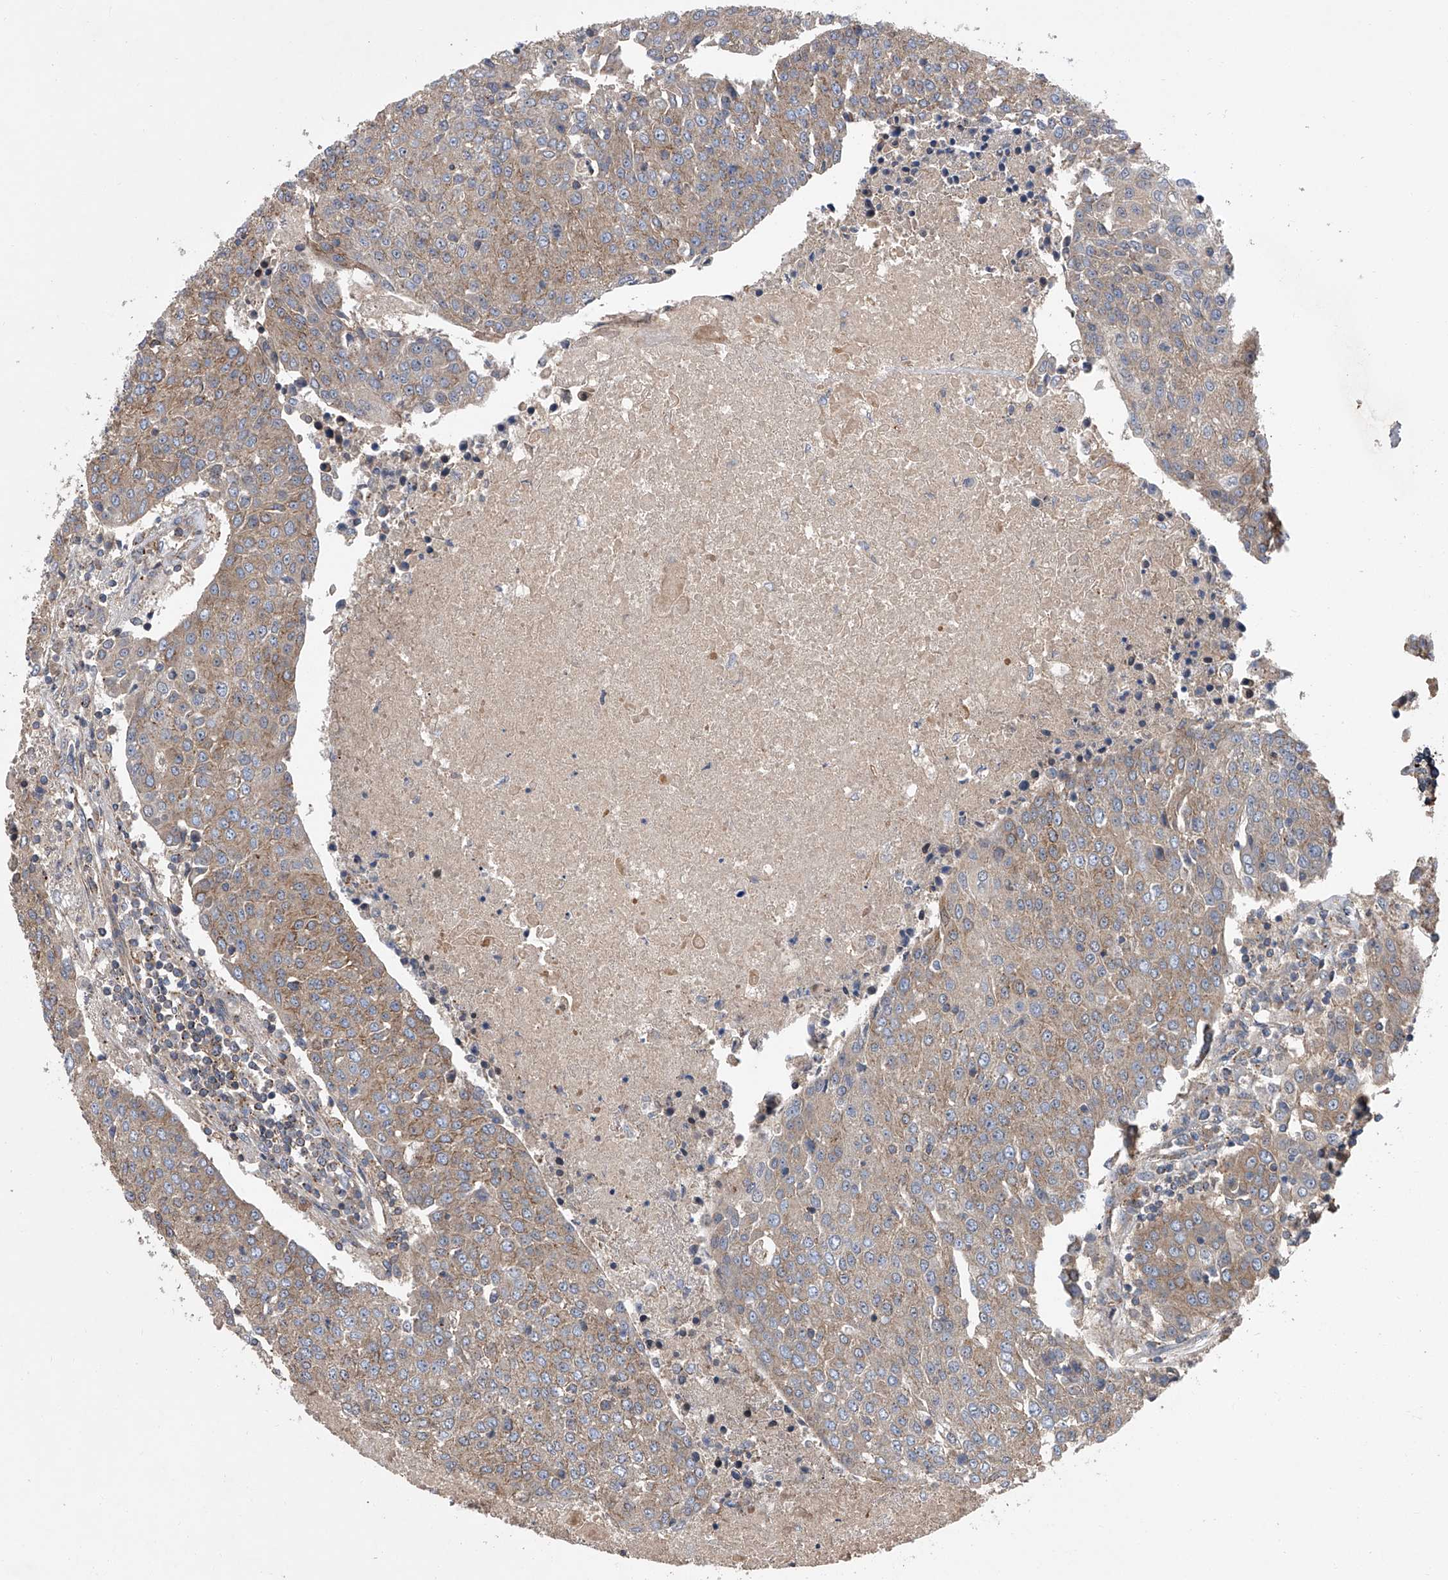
{"staining": {"intensity": "weak", "quantity": ">75%", "location": "cytoplasmic/membranous"}, "tissue": "urothelial cancer", "cell_type": "Tumor cells", "image_type": "cancer", "snomed": [{"axis": "morphology", "description": "Urothelial carcinoma, High grade"}, {"axis": "topography", "description": "Urinary bladder"}], "caption": "The immunohistochemical stain shows weak cytoplasmic/membranous positivity in tumor cells of urothelial cancer tissue. (IHC, brightfield microscopy, high magnification).", "gene": "USP47", "patient": {"sex": "female", "age": 85}}